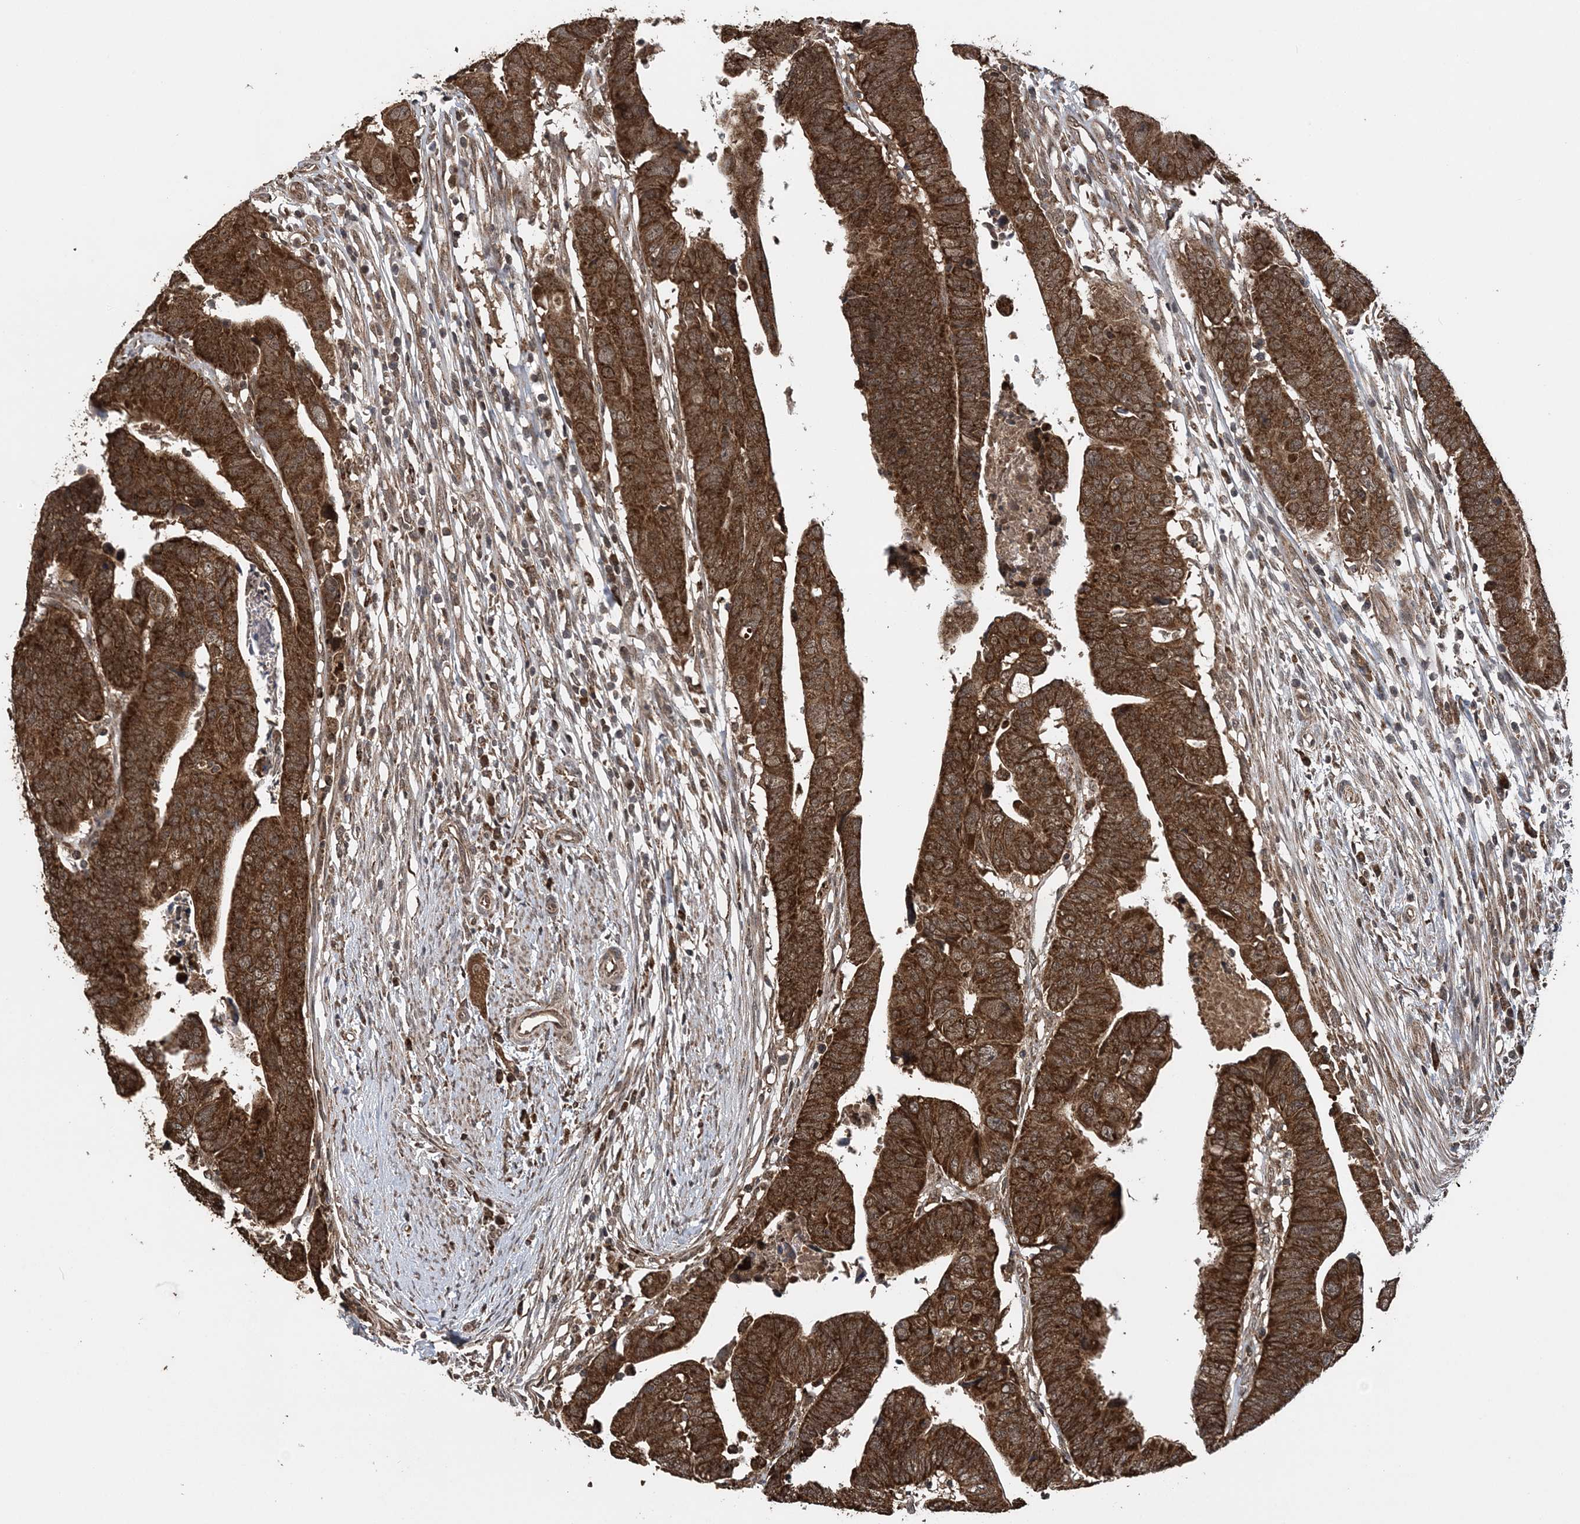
{"staining": {"intensity": "strong", "quantity": ">75%", "location": "cytoplasmic/membranous"}, "tissue": "colorectal cancer", "cell_type": "Tumor cells", "image_type": "cancer", "snomed": [{"axis": "morphology", "description": "Adenocarcinoma, NOS"}, {"axis": "topography", "description": "Rectum"}], "caption": "Colorectal cancer (adenocarcinoma) stained with DAB (3,3'-diaminobenzidine) immunohistochemistry (IHC) demonstrates high levels of strong cytoplasmic/membranous expression in about >75% of tumor cells.", "gene": "PCBP1", "patient": {"sex": "female", "age": 65}}